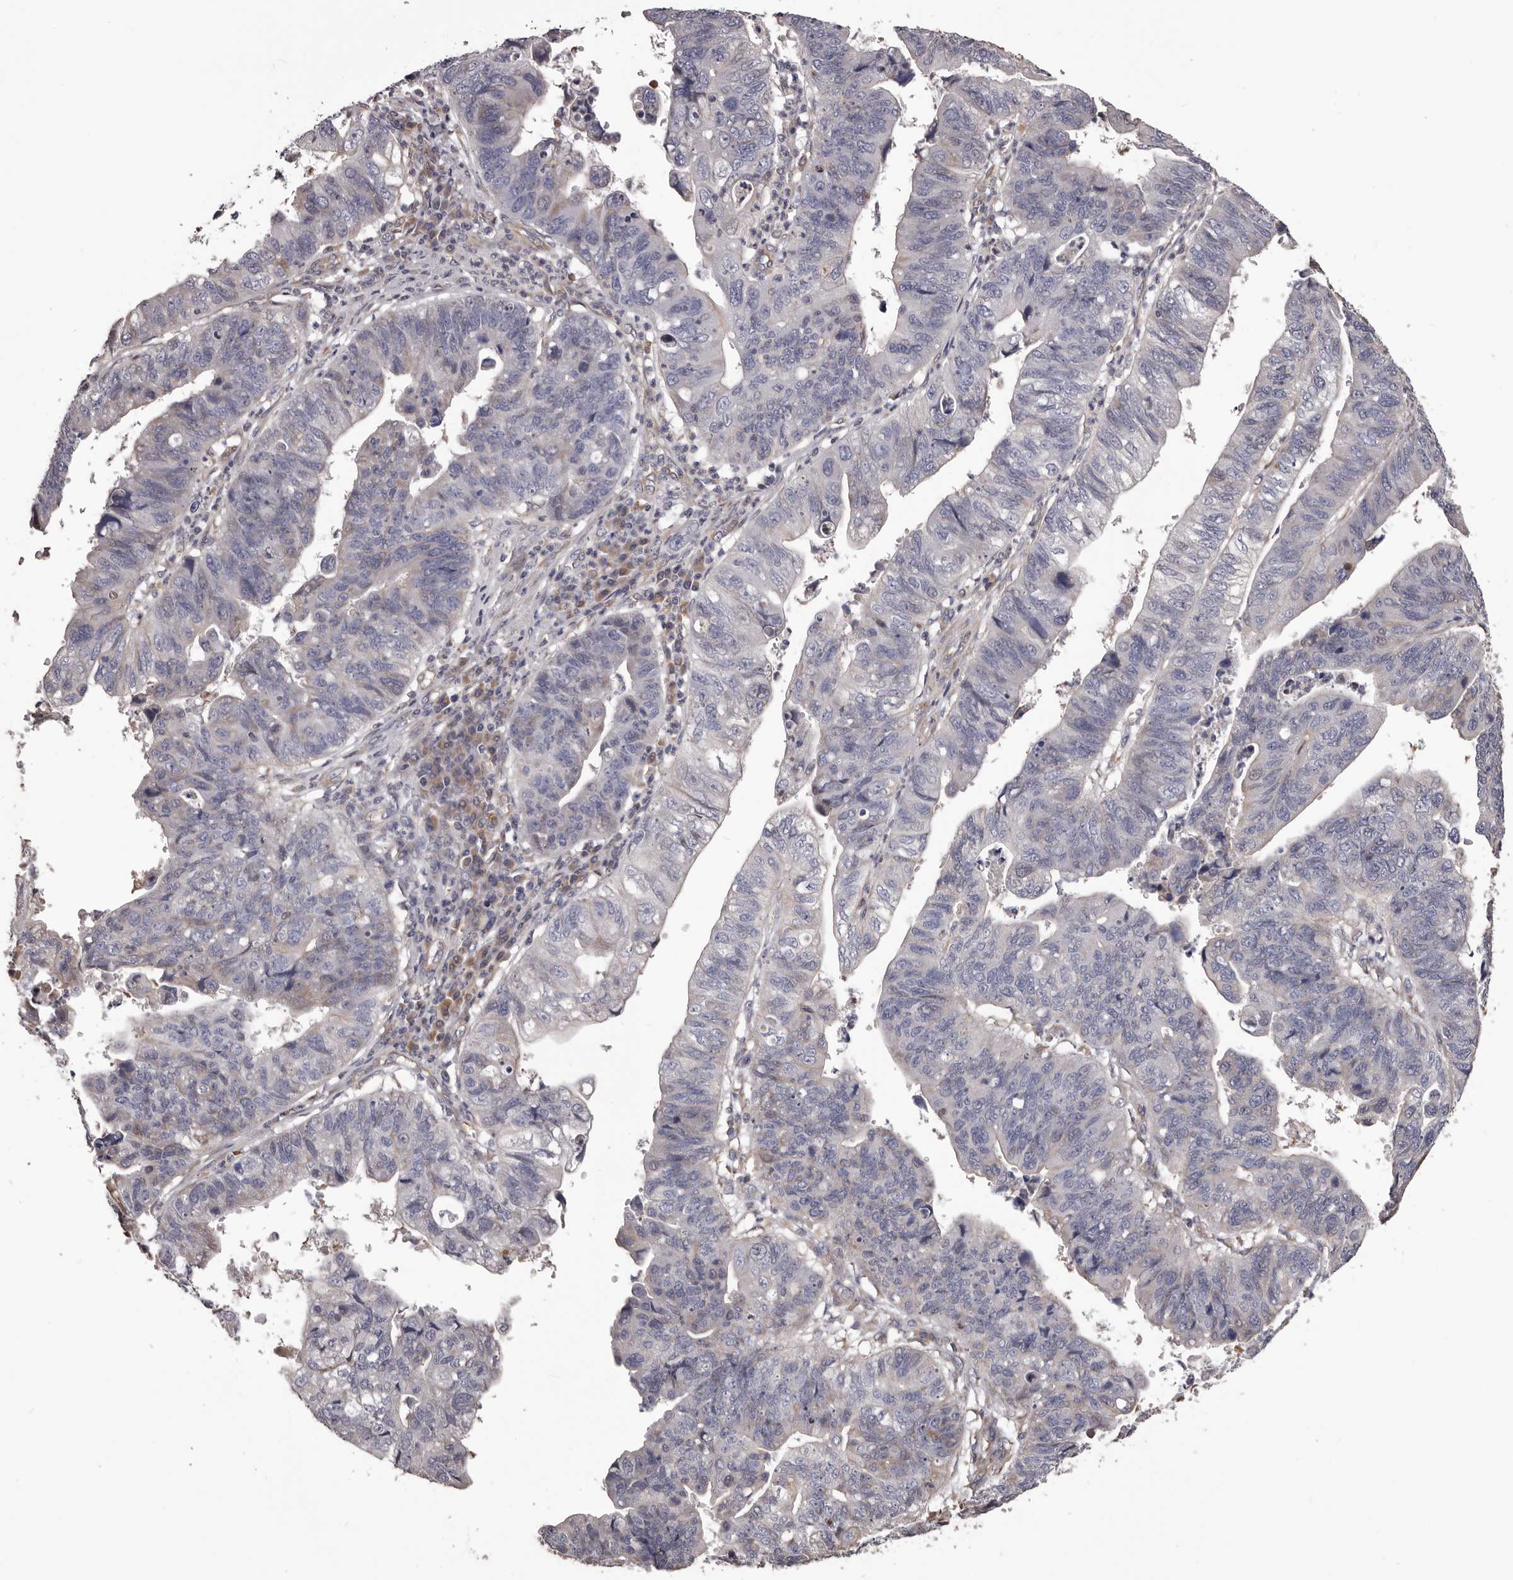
{"staining": {"intensity": "weak", "quantity": "<25%", "location": "cytoplasmic/membranous"}, "tissue": "stomach cancer", "cell_type": "Tumor cells", "image_type": "cancer", "snomed": [{"axis": "morphology", "description": "Adenocarcinoma, NOS"}, {"axis": "topography", "description": "Stomach"}], "caption": "DAB immunohistochemical staining of stomach cancer demonstrates no significant expression in tumor cells.", "gene": "CEP104", "patient": {"sex": "male", "age": 59}}